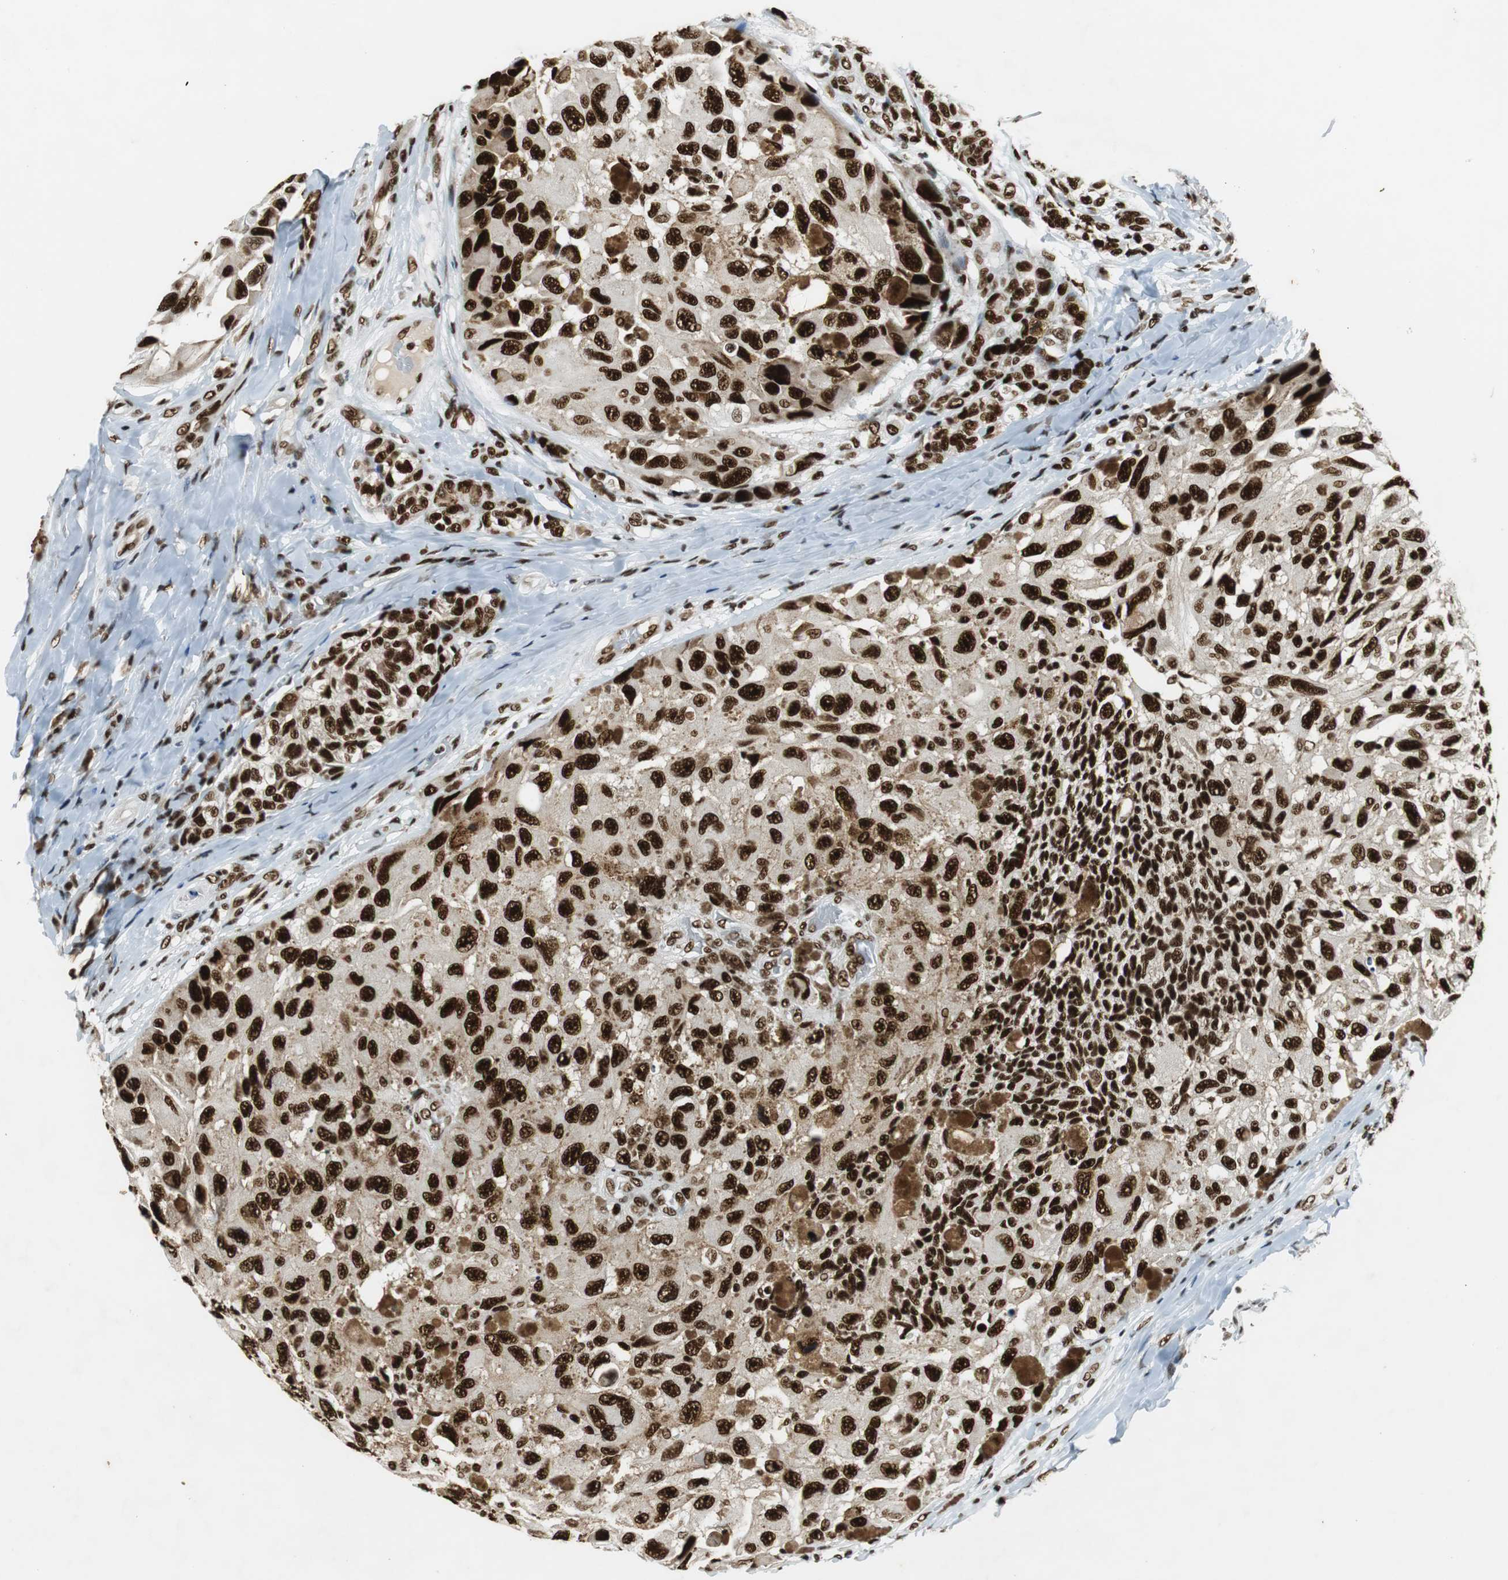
{"staining": {"intensity": "strong", "quantity": ">75%", "location": "nuclear"}, "tissue": "melanoma", "cell_type": "Tumor cells", "image_type": "cancer", "snomed": [{"axis": "morphology", "description": "Malignant melanoma, NOS"}, {"axis": "topography", "description": "Skin"}], "caption": "Immunohistochemical staining of melanoma displays strong nuclear protein expression in about >75% of tumor cells.", "gene": "PRKDC", "patient": {"sex": "female", "age": 73}}